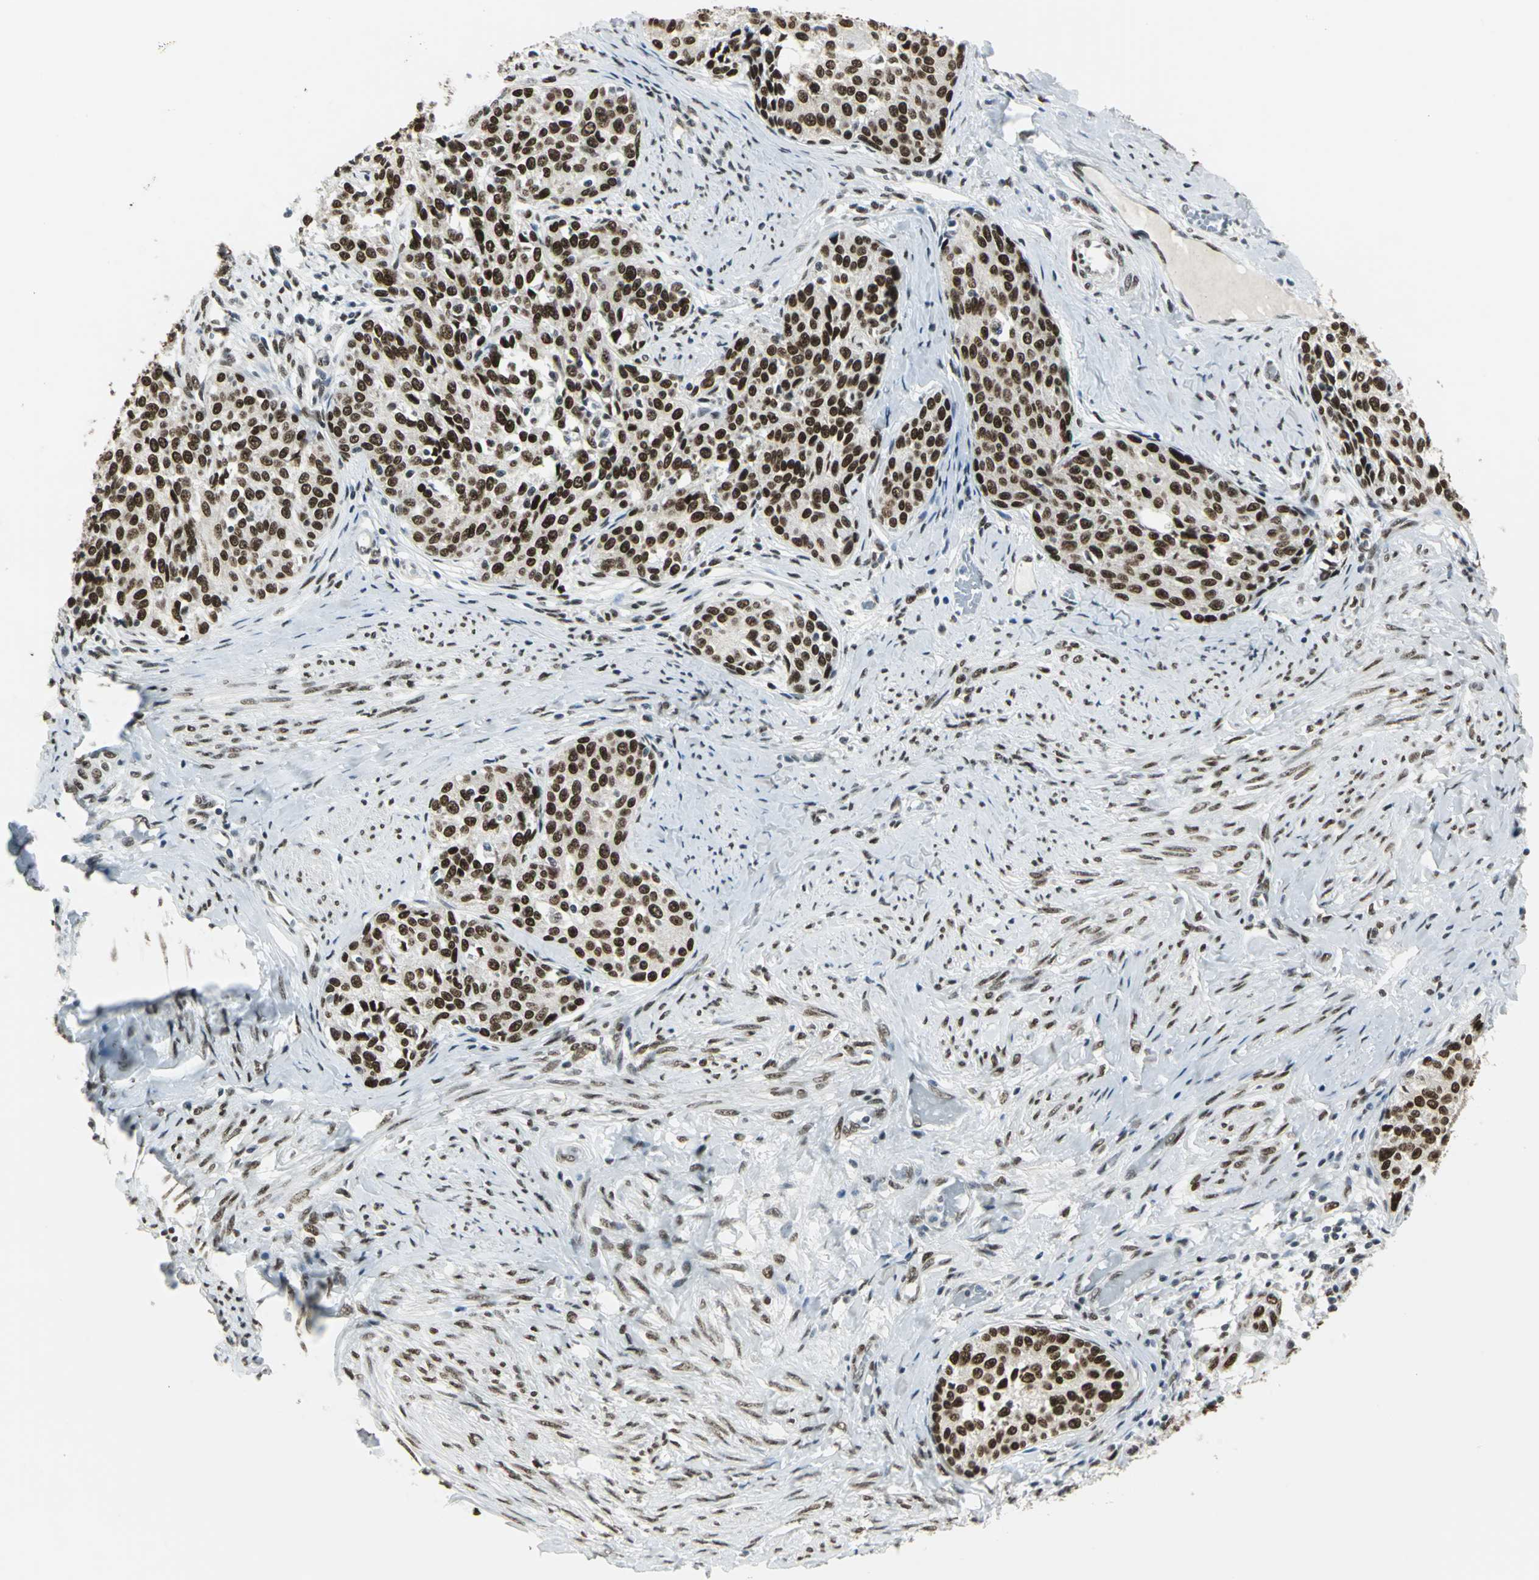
{"staining": {"intensity": "strong", "quantity": ">75%", "location": "nuclear"}, "tissue": "cervical cancer", "cell_type": "Tumor cells", "image_type": "cancer", "snomed": [{"axis": "morphology", "description": "Squamous cell carcinoma, NOS"}, {"axis": "morphology", "description": "Adenocarcinoma, NOS"}, {"axis": "topography", "description": "Cervix"}], "caption": "Immunohistochemical staining of human squamous cell carcinoma (cervical) reveals strong nuclear protein positivity in approximately >75% of tumor cells. Ihc stains the protein of interest in brown and the nuclei are stained blue.", "gene": "ADNP", "patient": {"sex": "female", "age": 52}}